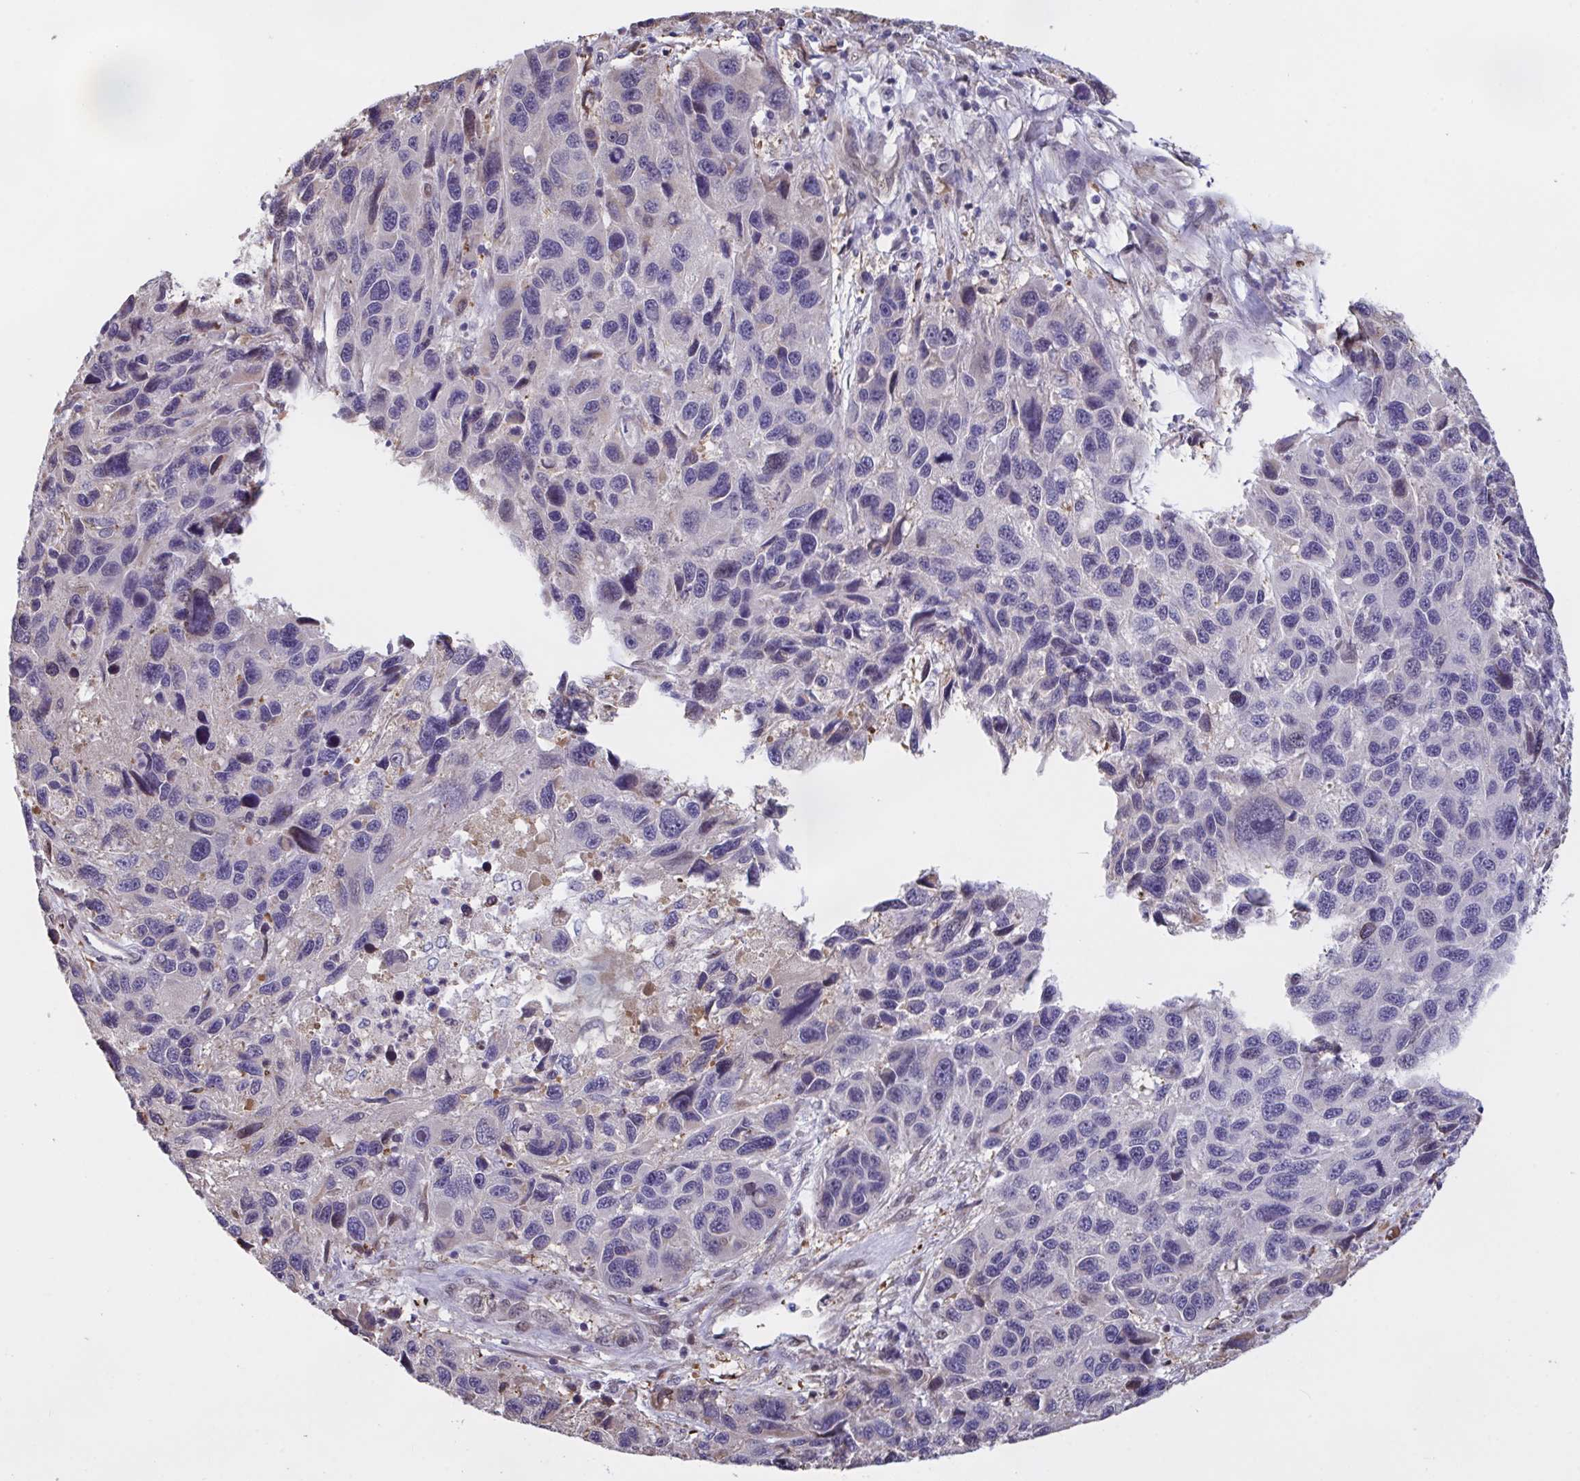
{"staining": {"intensity": "negative", "quantity": "none", "location": "none"}, "tissue": "melanoma", "cell_type": "Tumor cells", "image_type": "cancer", "snomed": [{"axis": "morphology", "description": "Malignant melanoma, NOS"}, {"axis": "topography", "description": "Skin"}], "caption": "The immunohistochemistry photomicrograph has no significant positivity in tumor cells of melanoma tissue. Nuclei are stained in blue.", "gene": "PELI2", "patient": {"sex": "male", "age": 53}}